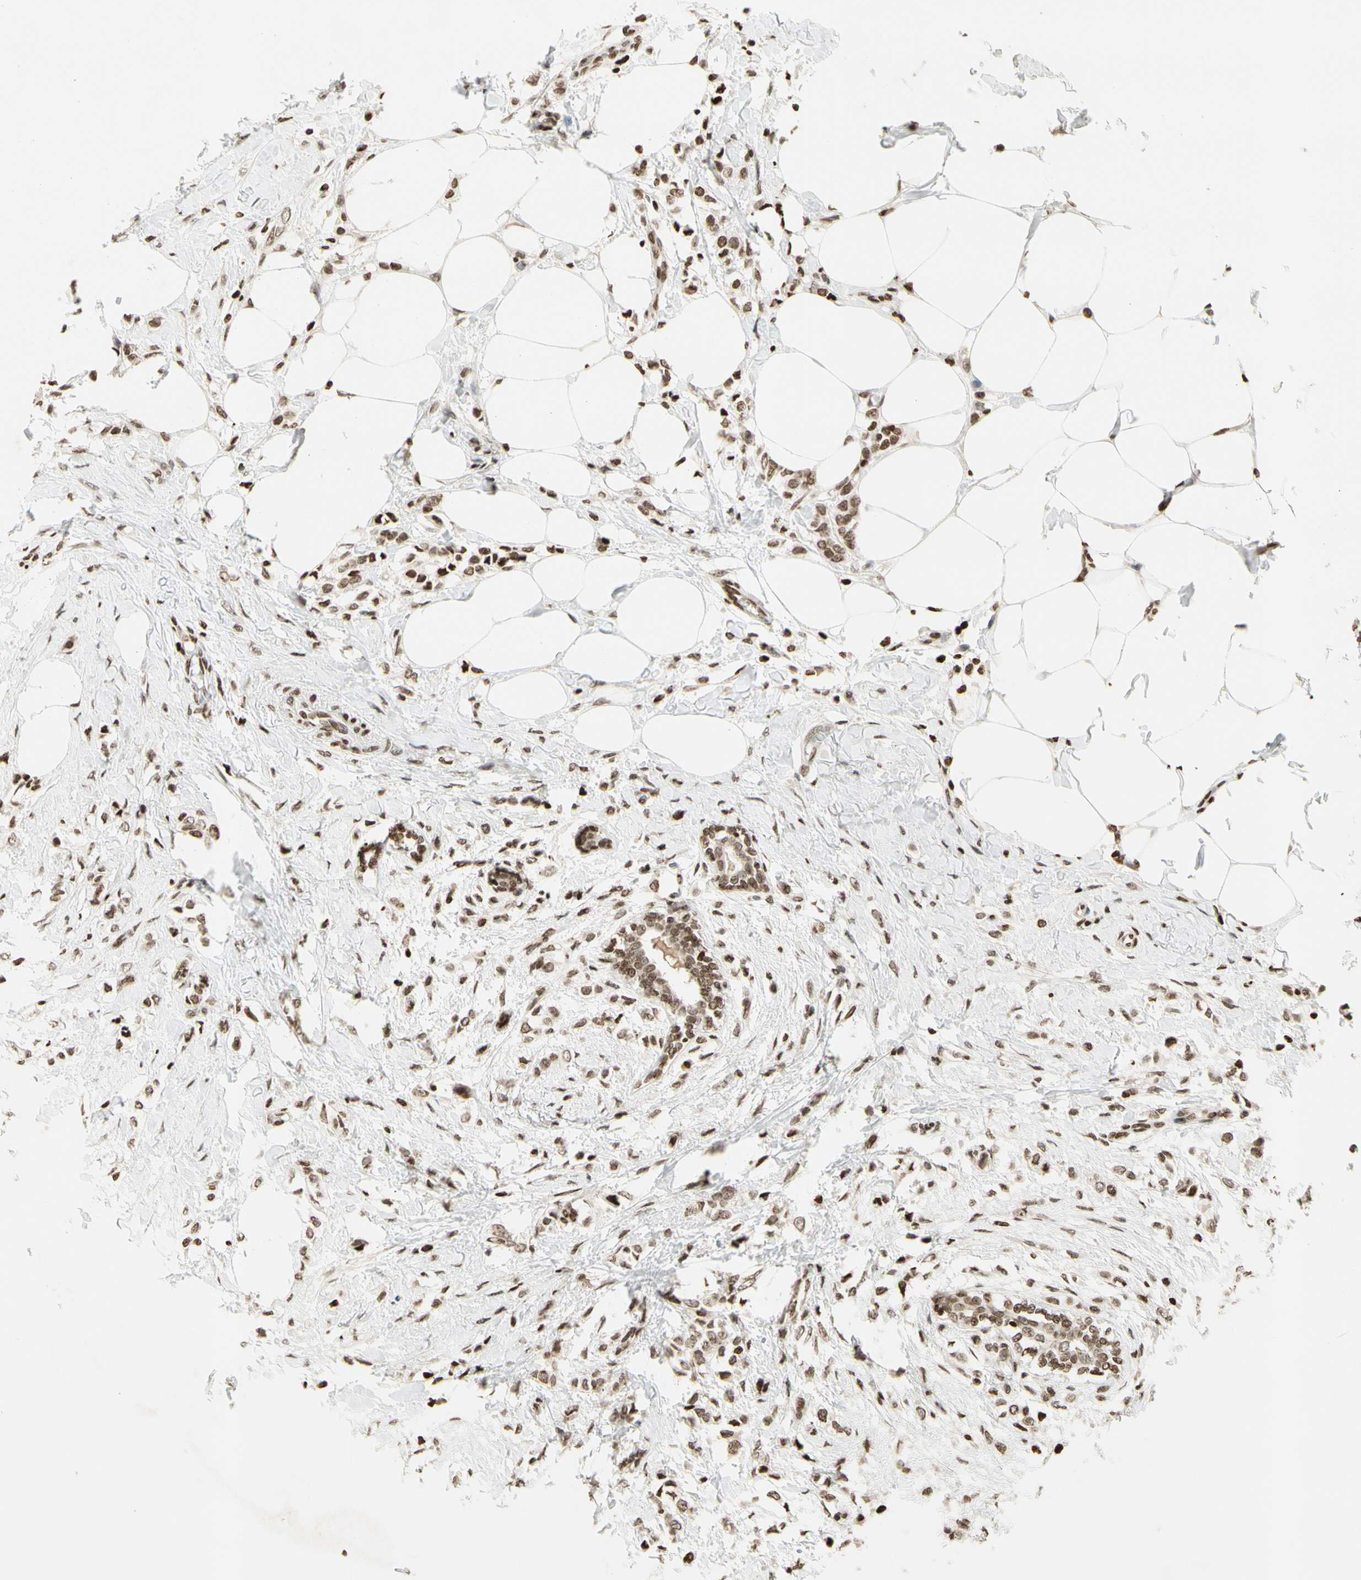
{"staining": {"intensity": "moderate", "quantity": ">75%", "location": "nuclear"}, "tissue": "breast cancer", "cell_type": "Tumor cells", "image_type": "cancer", "snomed": [{"axis": "morphology", "description": "Lobular carcinoma, in situ"}, {"axis": "morphology", "description": "Lobular carcinoma"}, {"axis": "topography", "description": "Breast"}], "caption": "Protein expression analysis of breast cancer (lobular carcinoma) shows moderate nuclear expression in approximately >75% of tumor cells.", "gene": "RORA", "patient": {"sex": "female", "age": 41}}